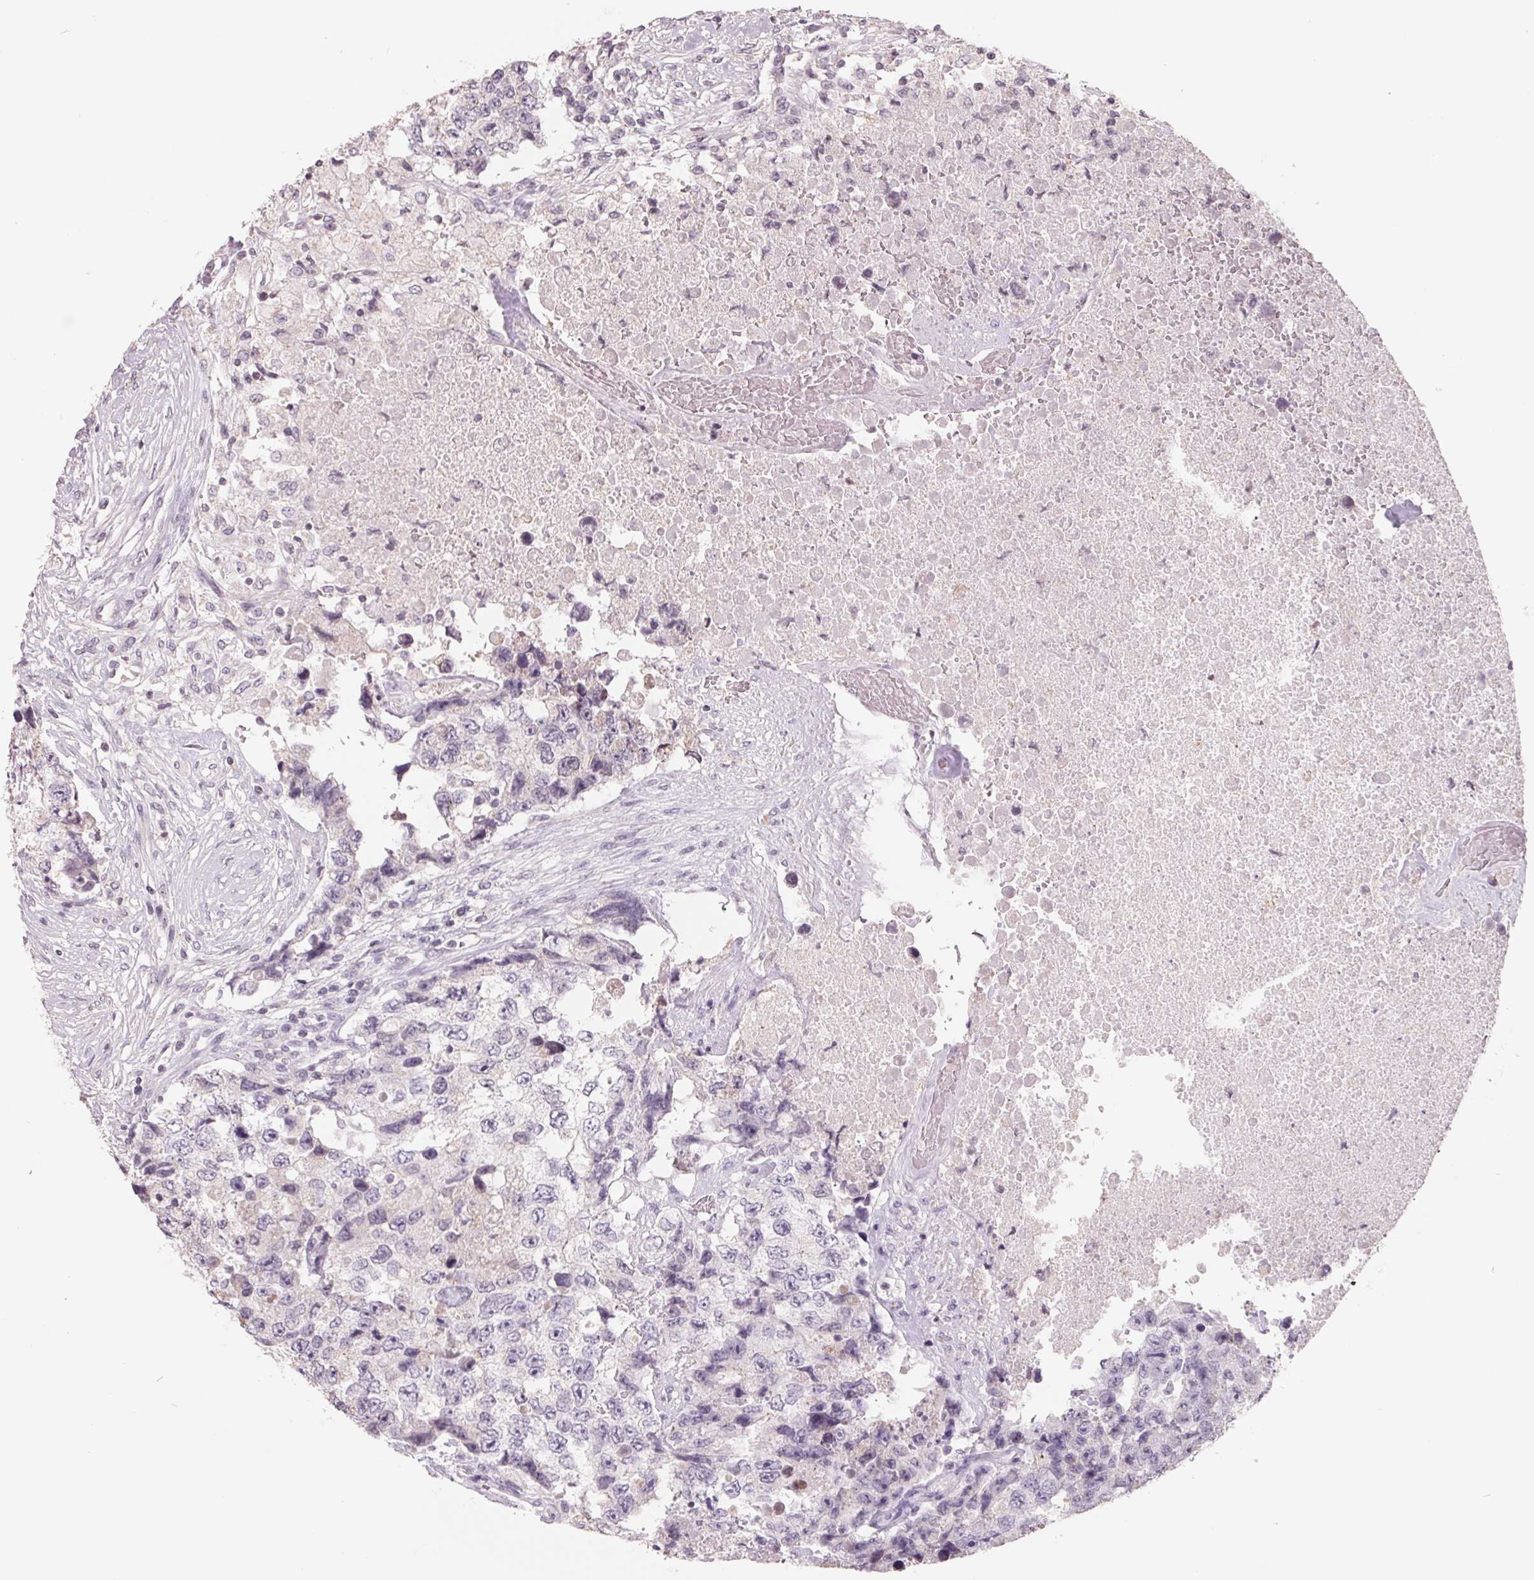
{"staining": {"intensity": "negative", "quantity": "none", "location": "none"}, "tissue": "testis cancer", "cell_type": "Tumor cells", "image_type": "cancer", "snomed": [{"axis": "morphology", "description": "Carcinoma, Embryonal, NOS"}, {"axis": "topography", "description": "Testis"}], "caption": "A histopathology image of testis embryonal carcinoma stained for a protein demonstrates no brown staining in tumor cells.", "gene": "FTCD", "patient": {"sex": "male", "age": 24}}